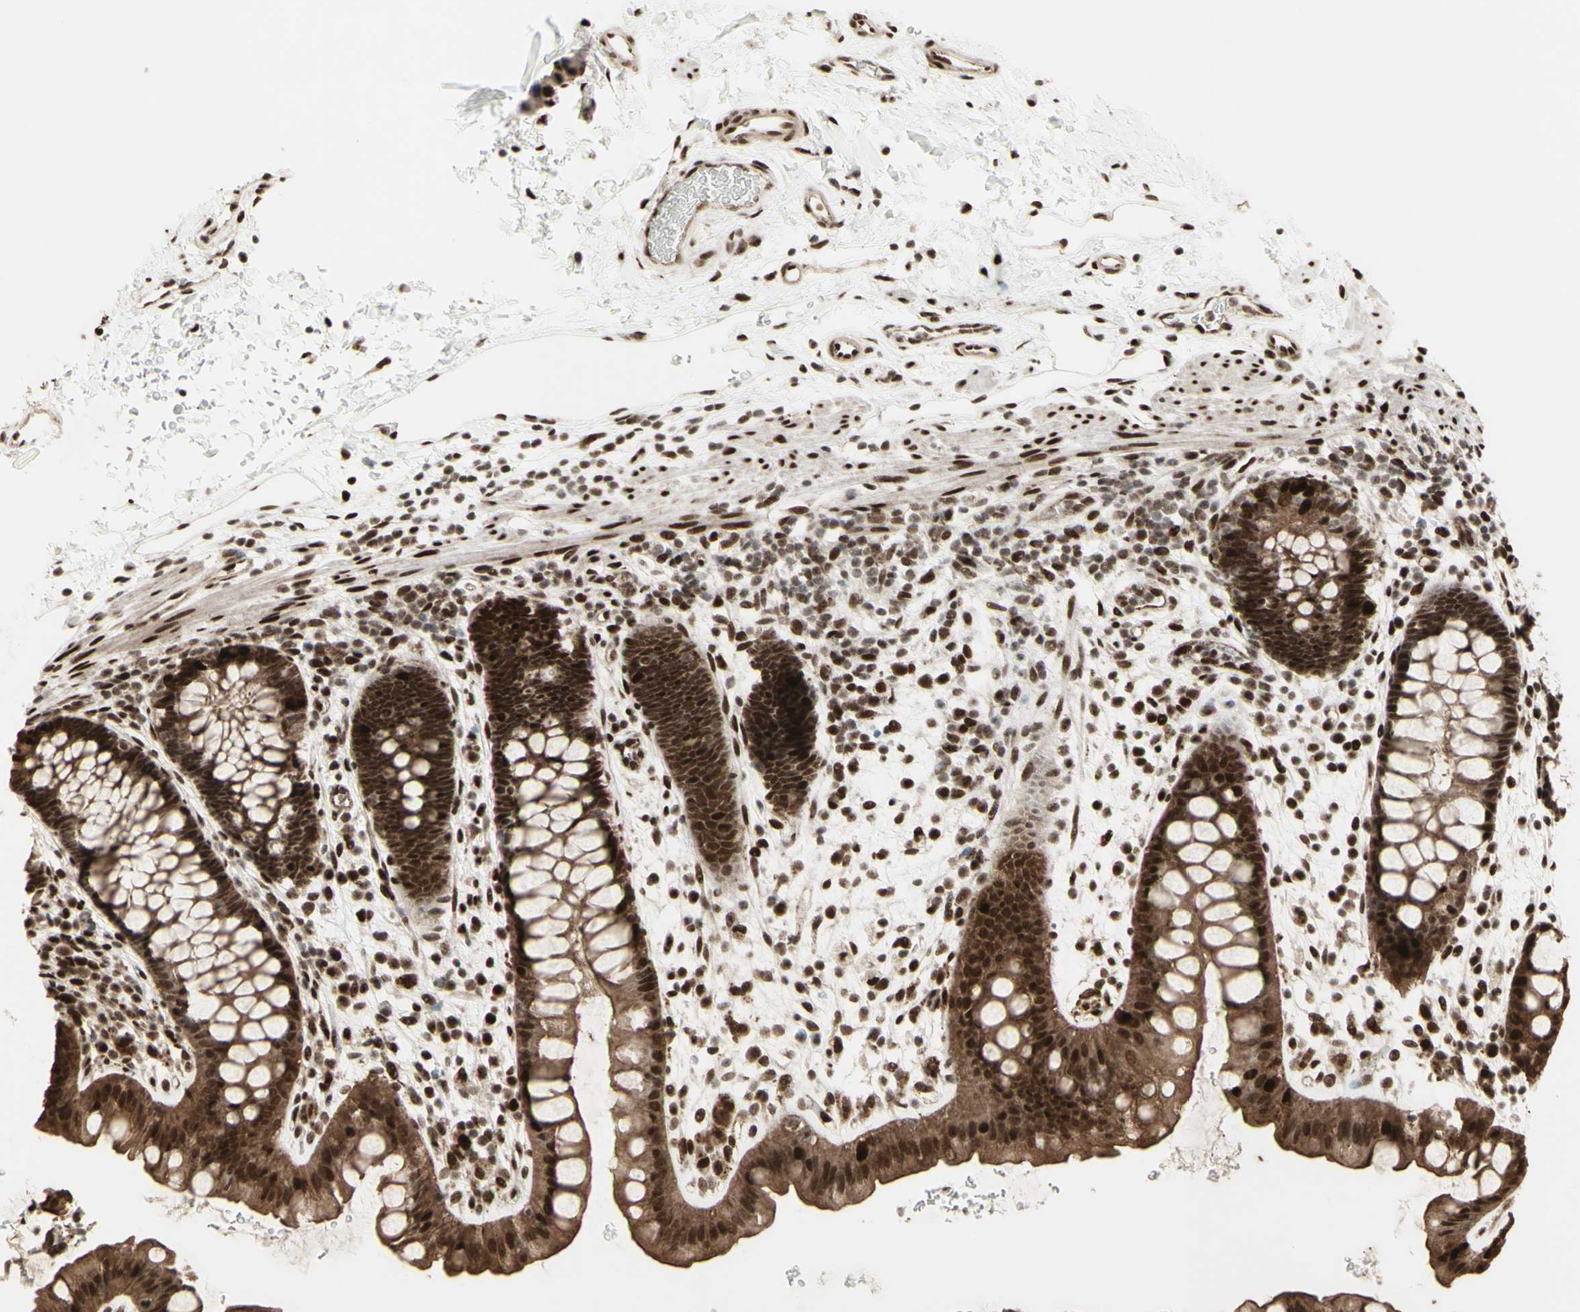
{"staining": {"intensity": "strong", "quantity": ">75%", "location": "cytoplasmic/membranous,nuclear"}, "tissue": "rectum", "cell_type": "Glandular cells", "image_type": "normal", "snomed": [{"axis": "morphology", "description": "Normal tissue, NOS"}, {"axis": "topography", "description": "Rectum"}], "caption": "Immunohistochemical staining of normal rectum displays high levels of strong cytoplasmic/membranous,nuclear staining in about >75% of glandular cells. (DAB IHC, brown staining for protein, blue staining for nuclei).", "gene": "CBX1", "patient": {"sex": "female", "age": 24}}